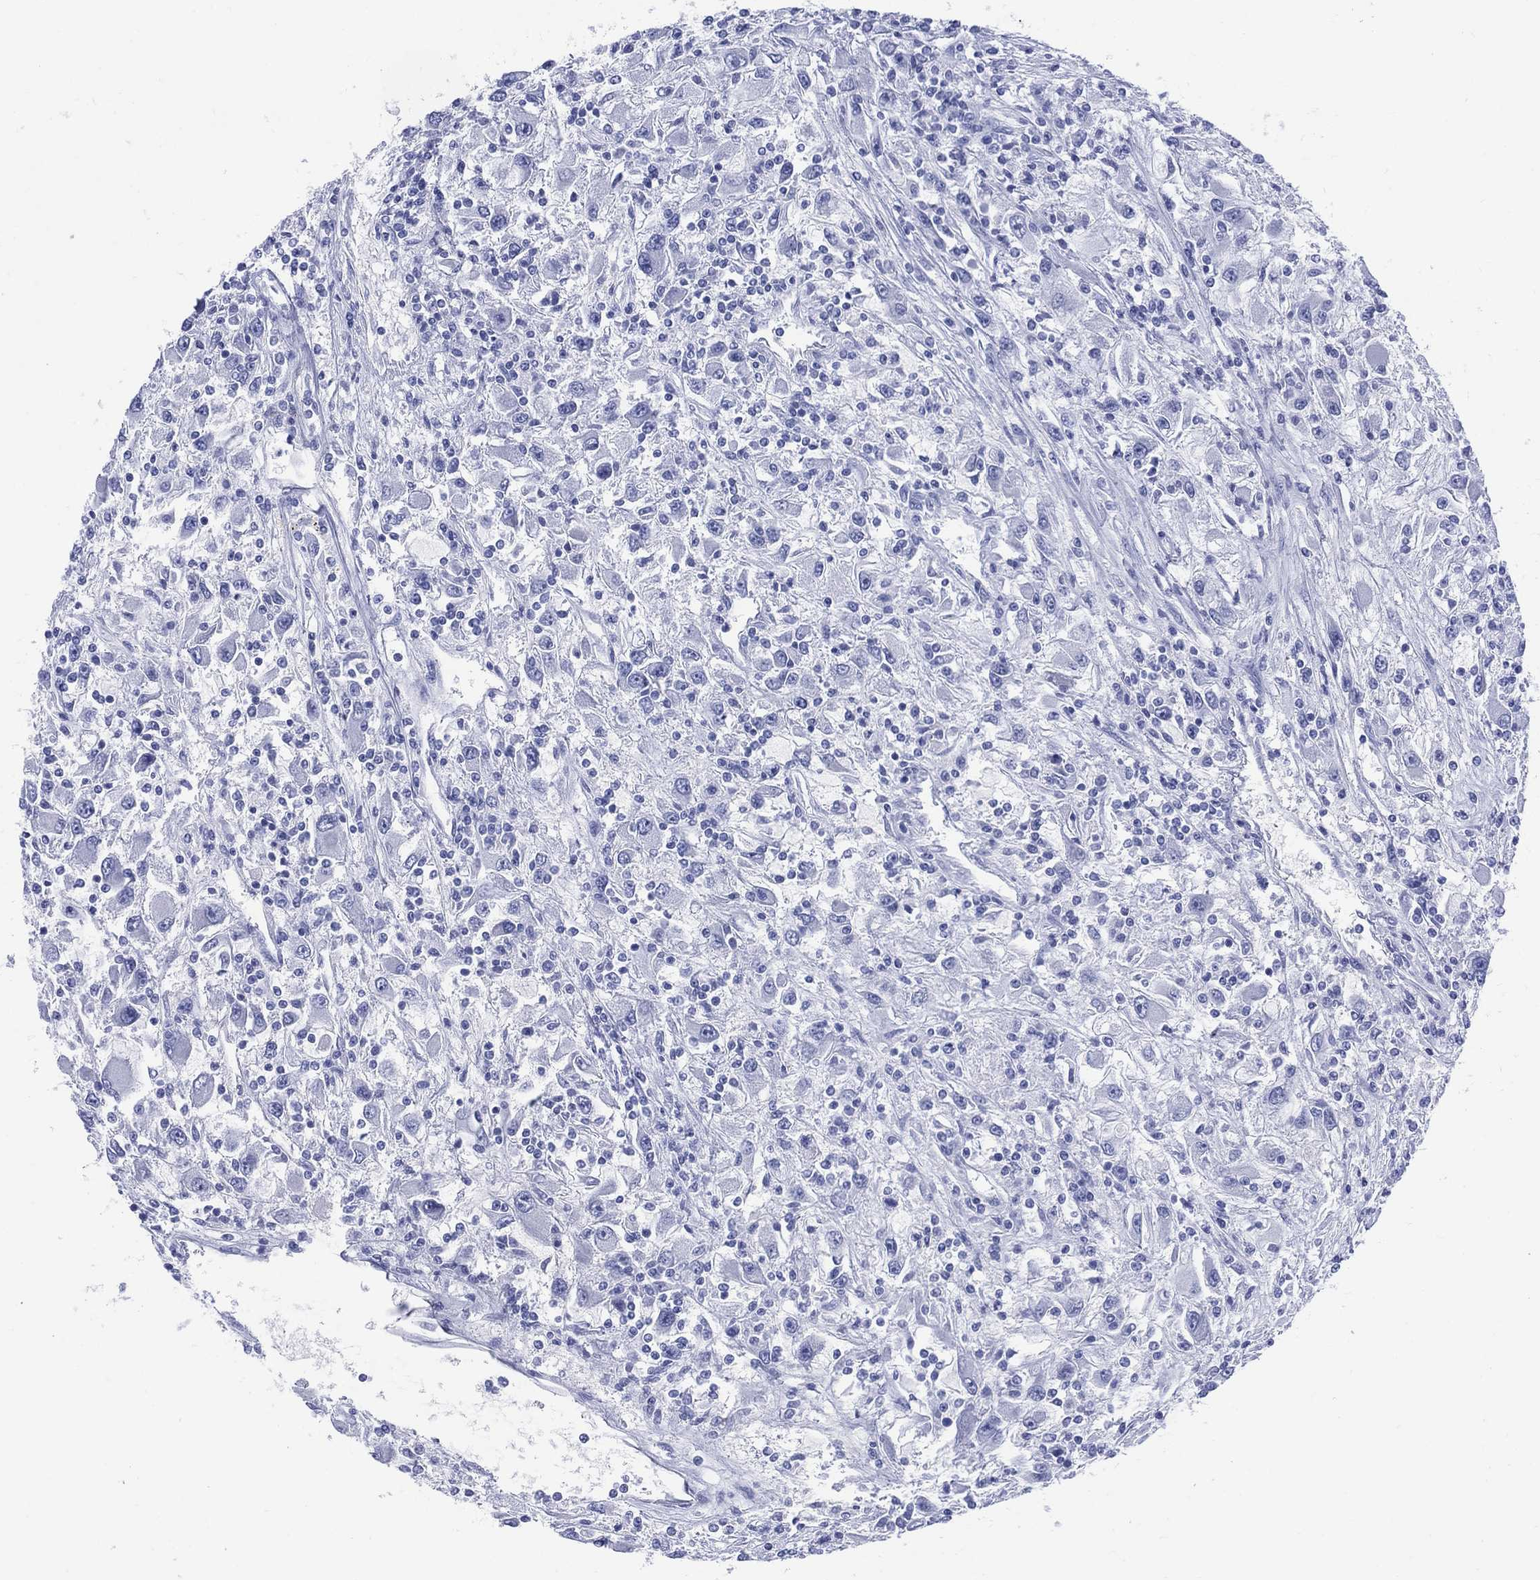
{"staining": {"intensity": "negative", "quantity": "none", "location": "none"}, "tissue": "renal cancer", "cell_type": "Tumor cells", "image_type": "cancer", "snomed": [{"axis": "morphology", "description": "Adenocarcinoma, NOS"}, {"axis": "topography", "description": "Kidney"}], "caption": "Tumor cells are negative for brown protein staining in adenocarcinoma (renal).", "gene": "LRRD1", "patient": {"sex": "female", "age": 67}}